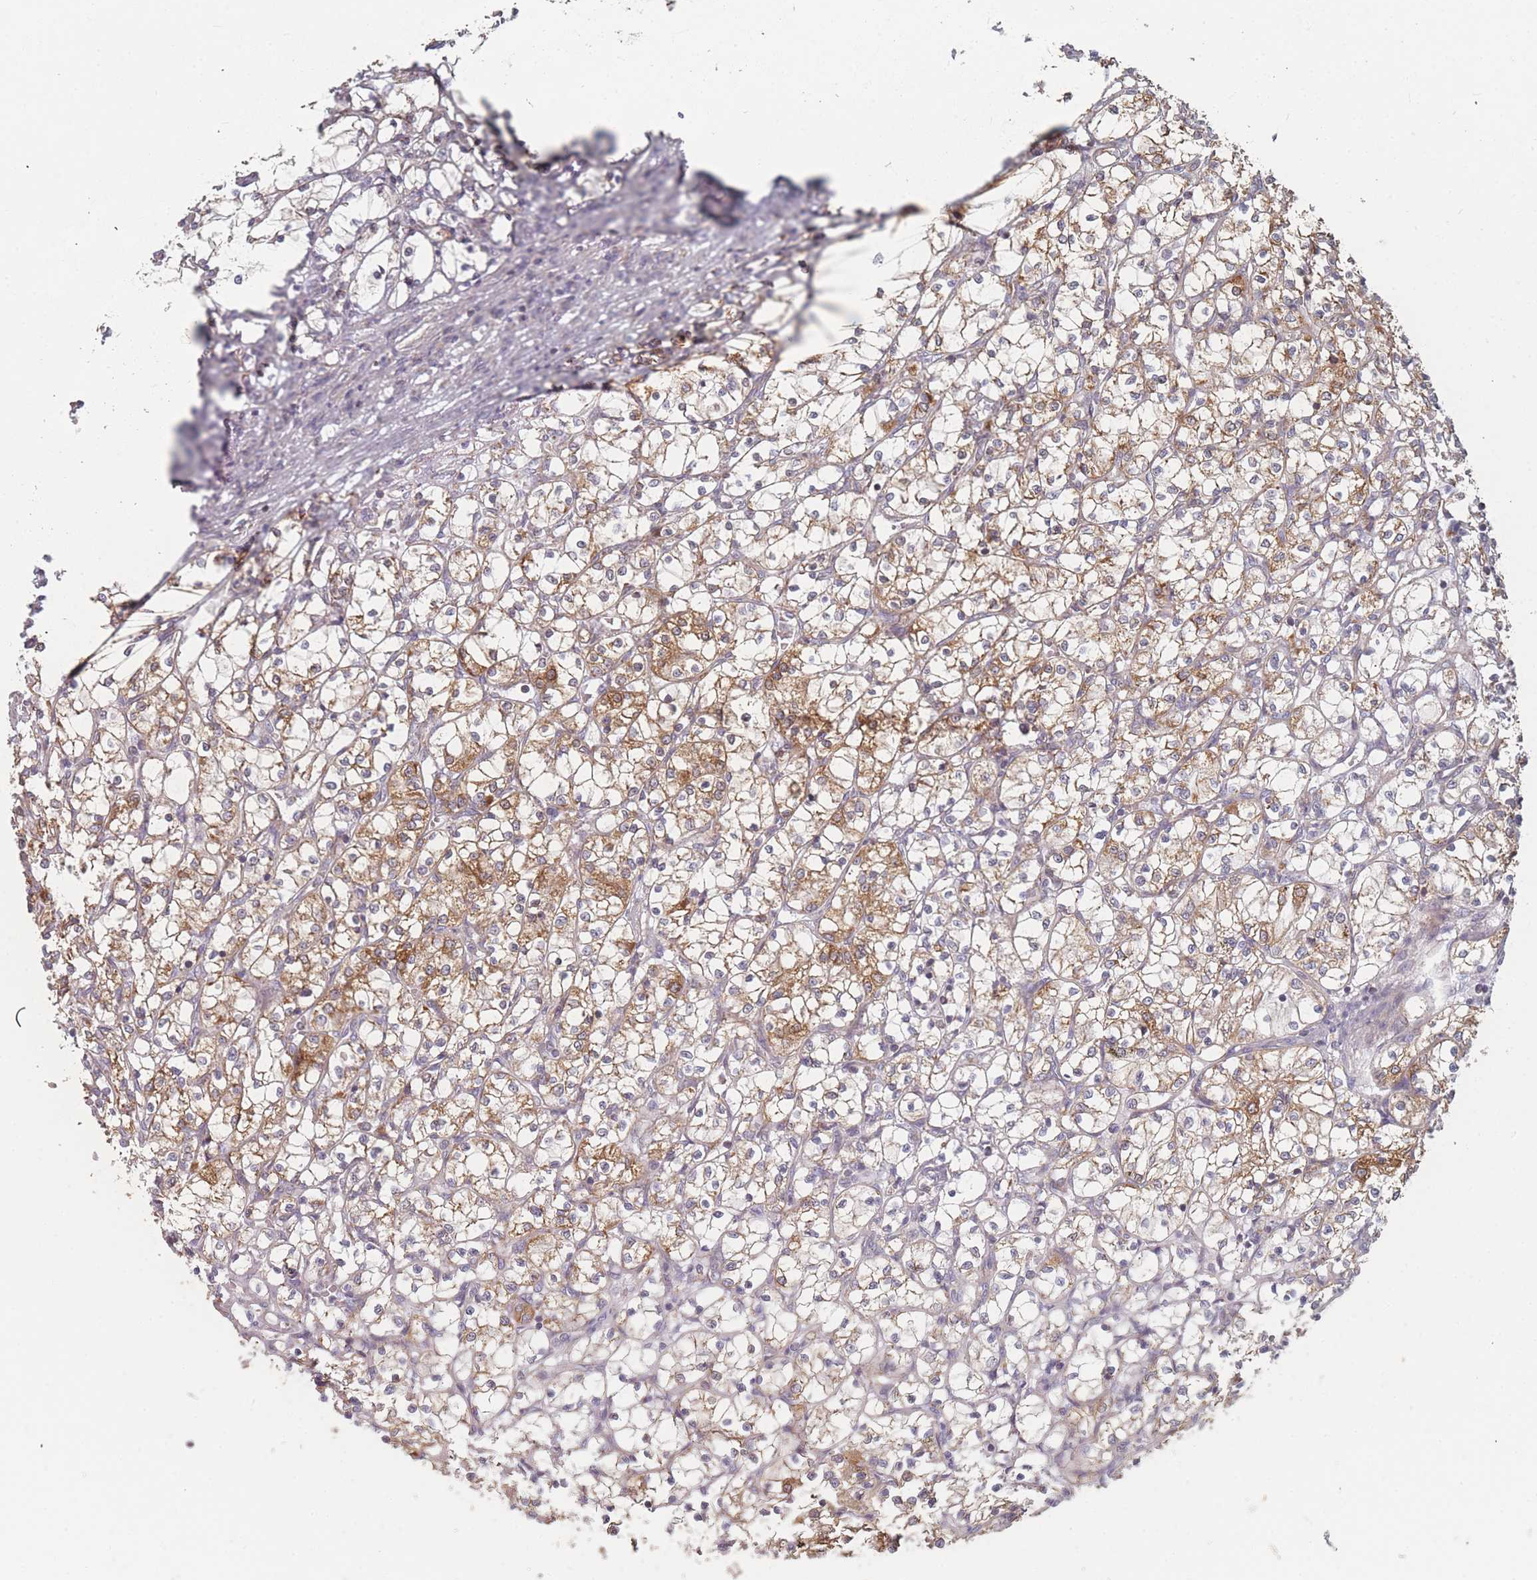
{"staining": {"intensity": "moderate", "quantity": "25%-75%", "location": "cytoplasmic/membranous"}, "tissue": "renal cancer", "cell_type": "Tumor cells", "image_type": "cancer", "snomed": [{"axis": "morphology", "description": "Adenocarcinoma, NOS"}, {"axis": "topography", "description": "Kidney"}], "caption": "Protein positivity by IHC exhibits moderate cytoplasmic/membranous staining in about 25%-75% of tumor cells in renal adenocarcinoma.", "gene": "PSMB3", "patient": {"sex": "female", "age": 69}}